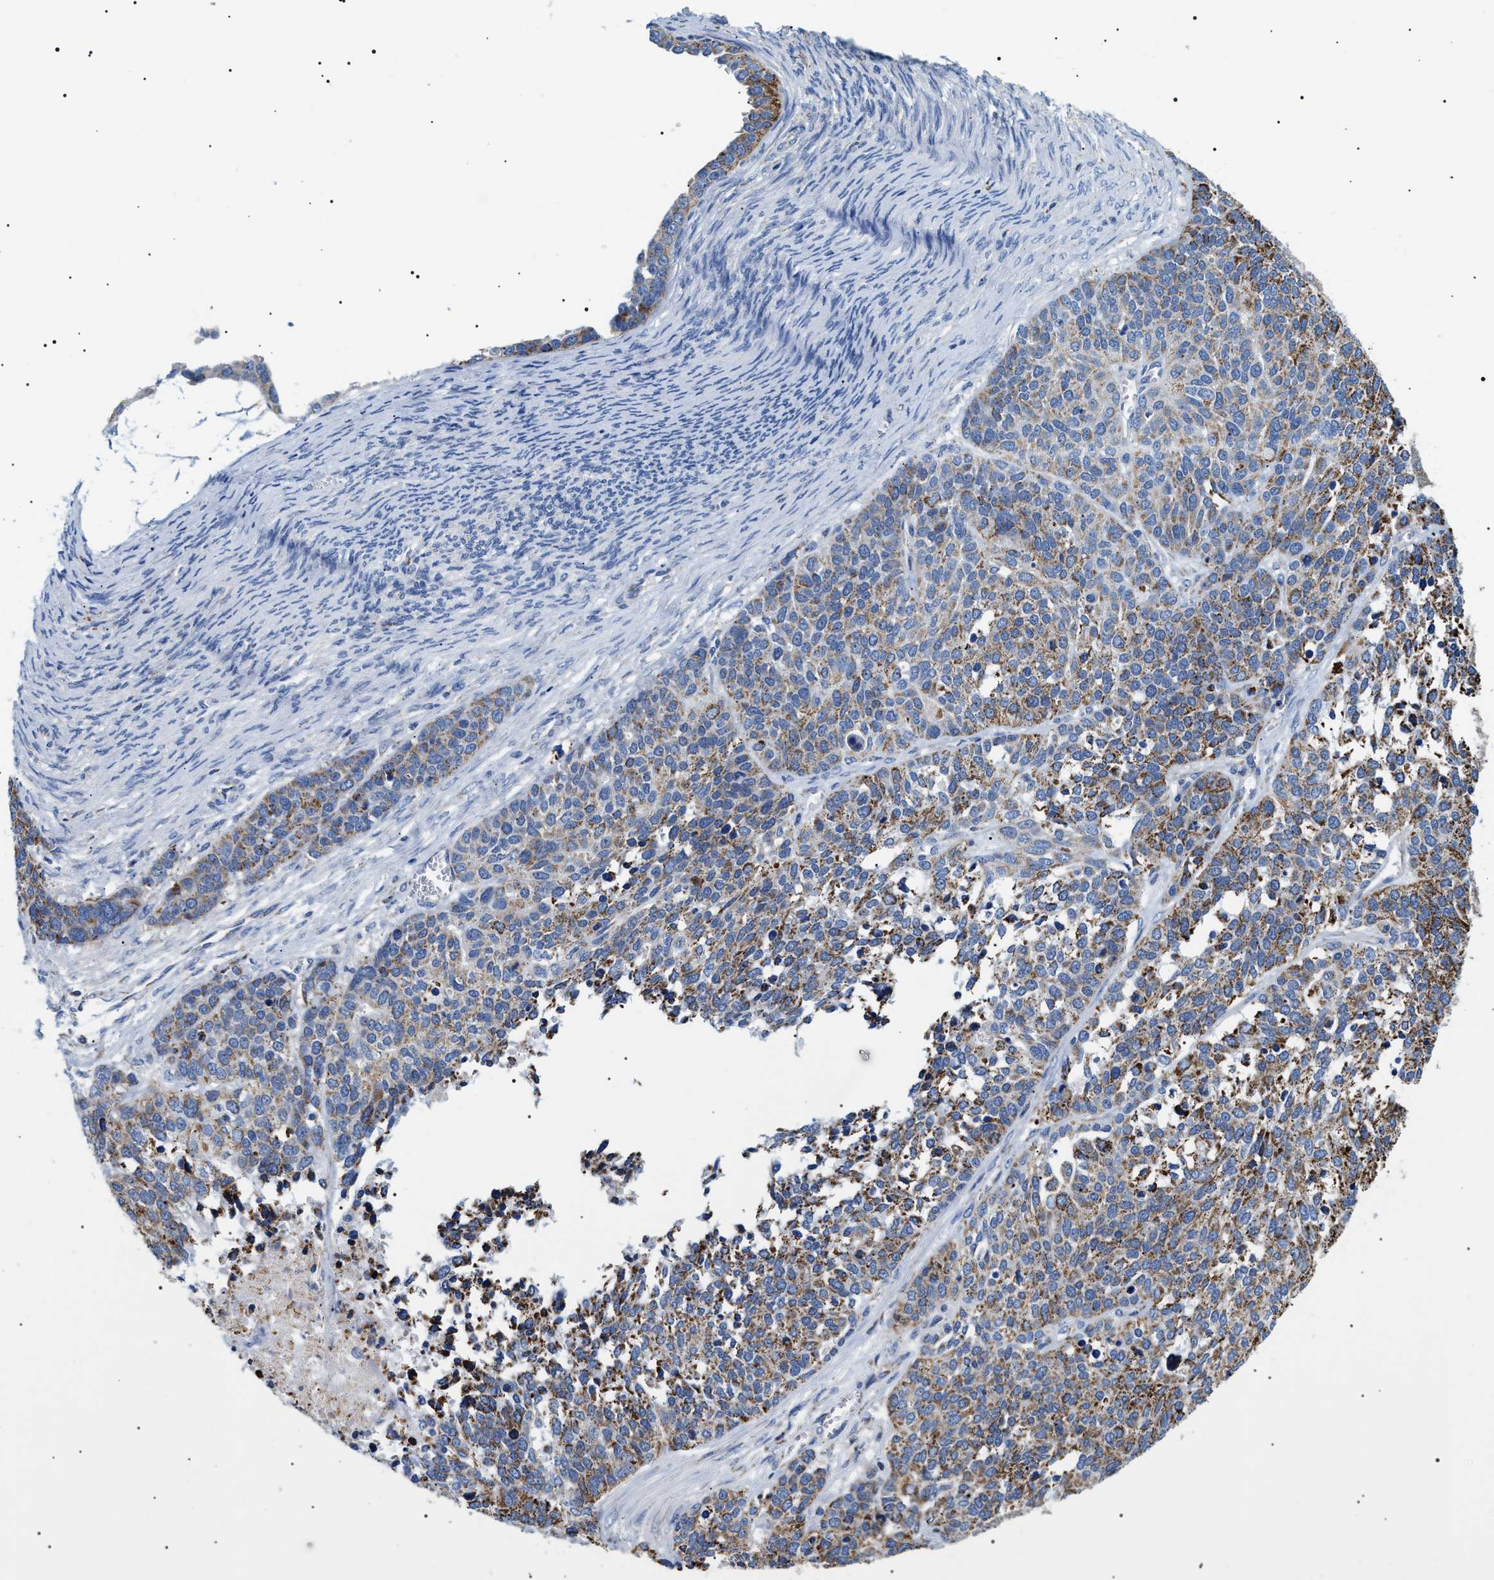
{"staining": {"intensity": "strong", "quantity": "<25%", "location": "cytoplasmic/membranous"}, "tissue": "ovarian cancer", "cell_type": "Tumor cells", "image_type": "cancer", "snomed": [{"axis": "morphology", "description": "Cystadenocarcinoma, serous, NOS"}, {"axis": "topography", "description": "Ovary"}], "caption": "Ovarian cancer (serous cystadenocarcinoma) stained for a protein (brown) reveals strong cytoplasmic/membranous positive positivity in approximately <25% of tumor cells.", "gene": "OXSM", "patient": {"sex": "female", "age": 44}}